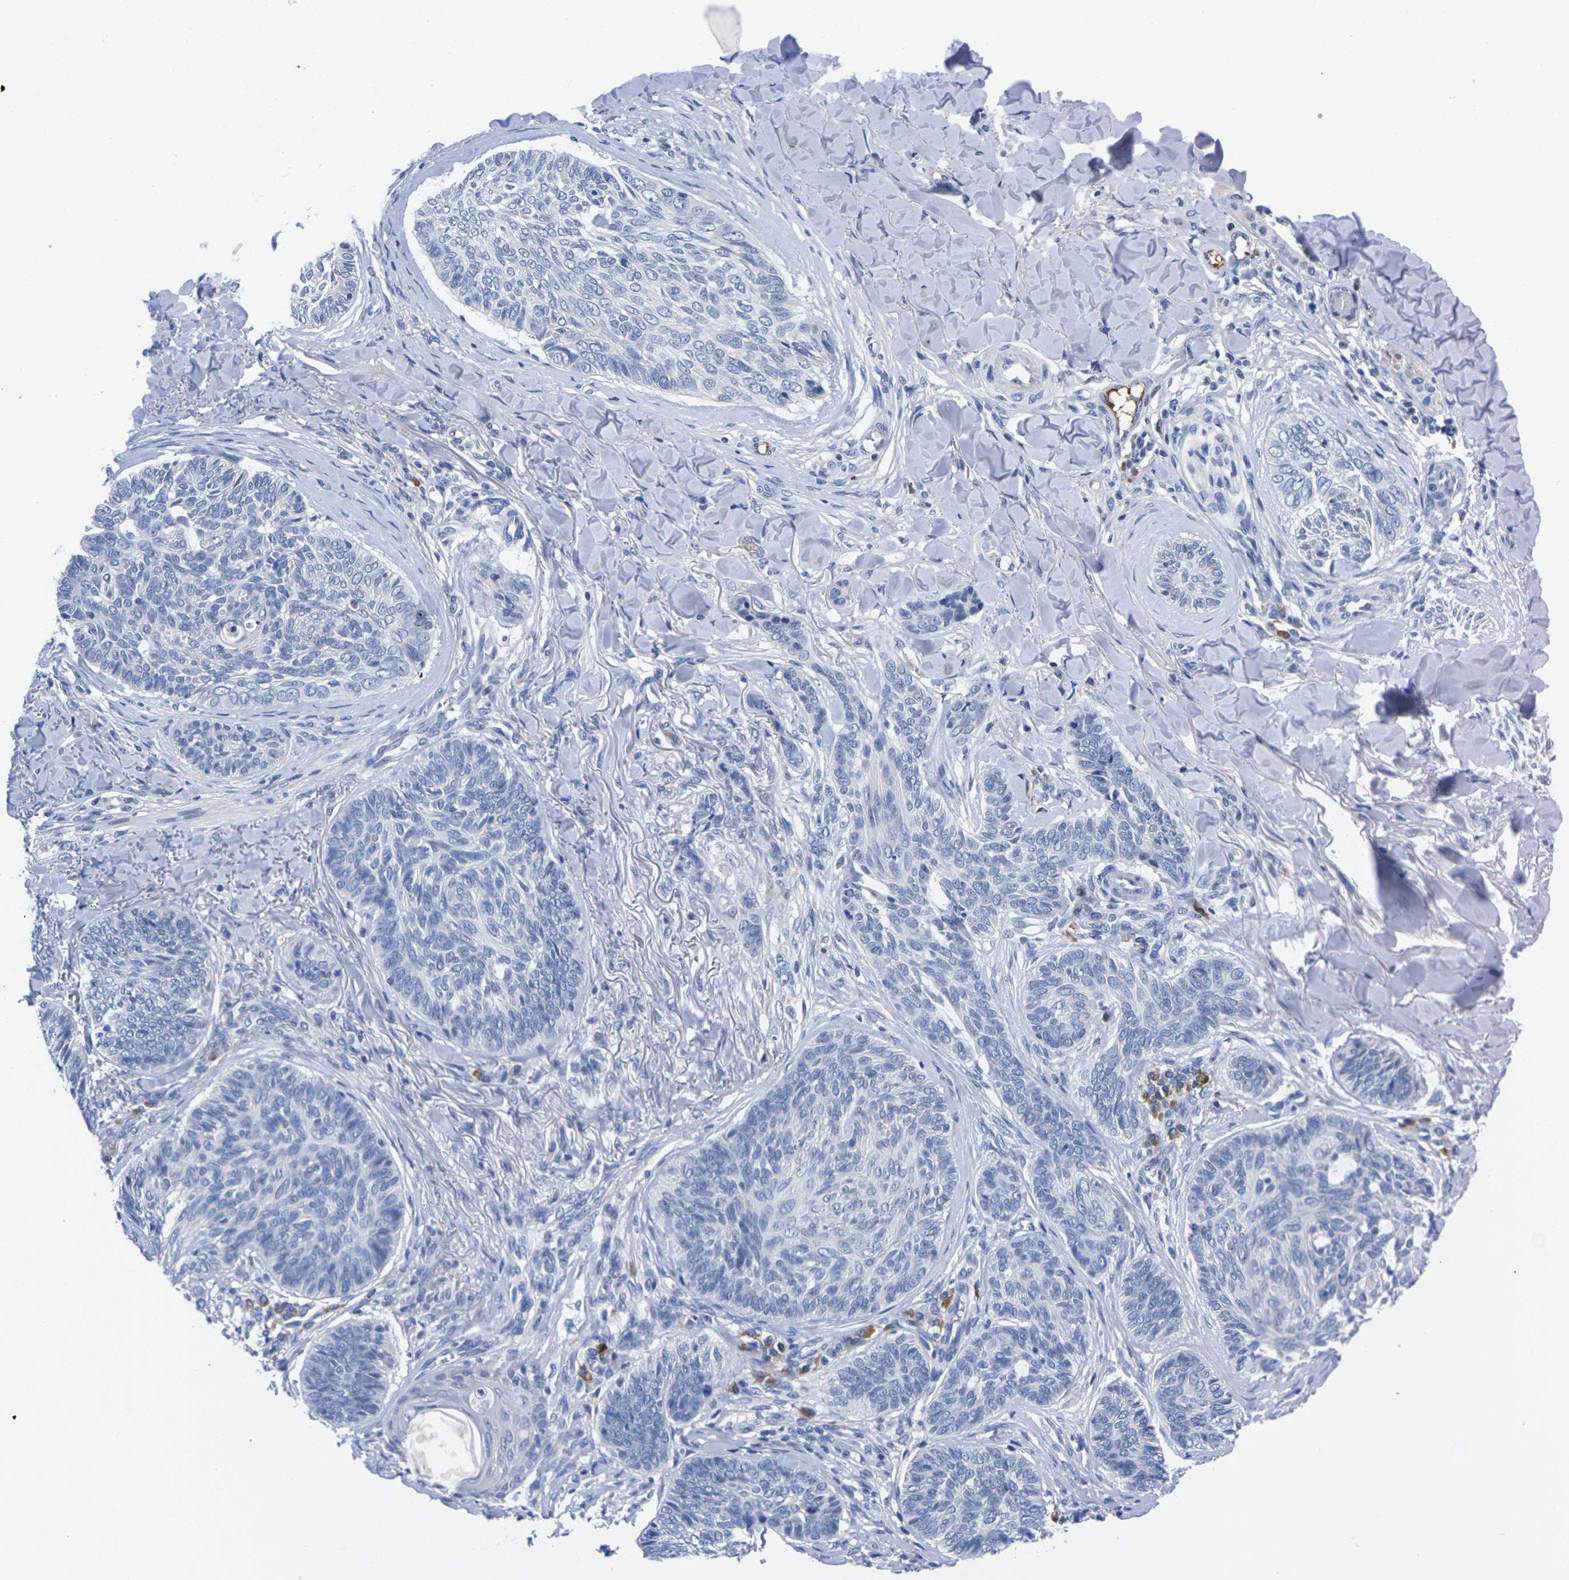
{"staining": {"intensity": "negative", "quantity": "none", "location": "none"}, "tissue": "skin cancer", "cell_type": "Tumor cells", "image_type": "cancer", "snomed": [{"axis": "morphology", "description": "Basal cell carcinoma"}, {"axis": "topography", "description": "Skin"}], "caption": "An image of human basal cell carcinoma (skin) is negative for staining in tumor cells.", "gene": "FAM210A", "patient": {"sex": "male", "age": 43}}